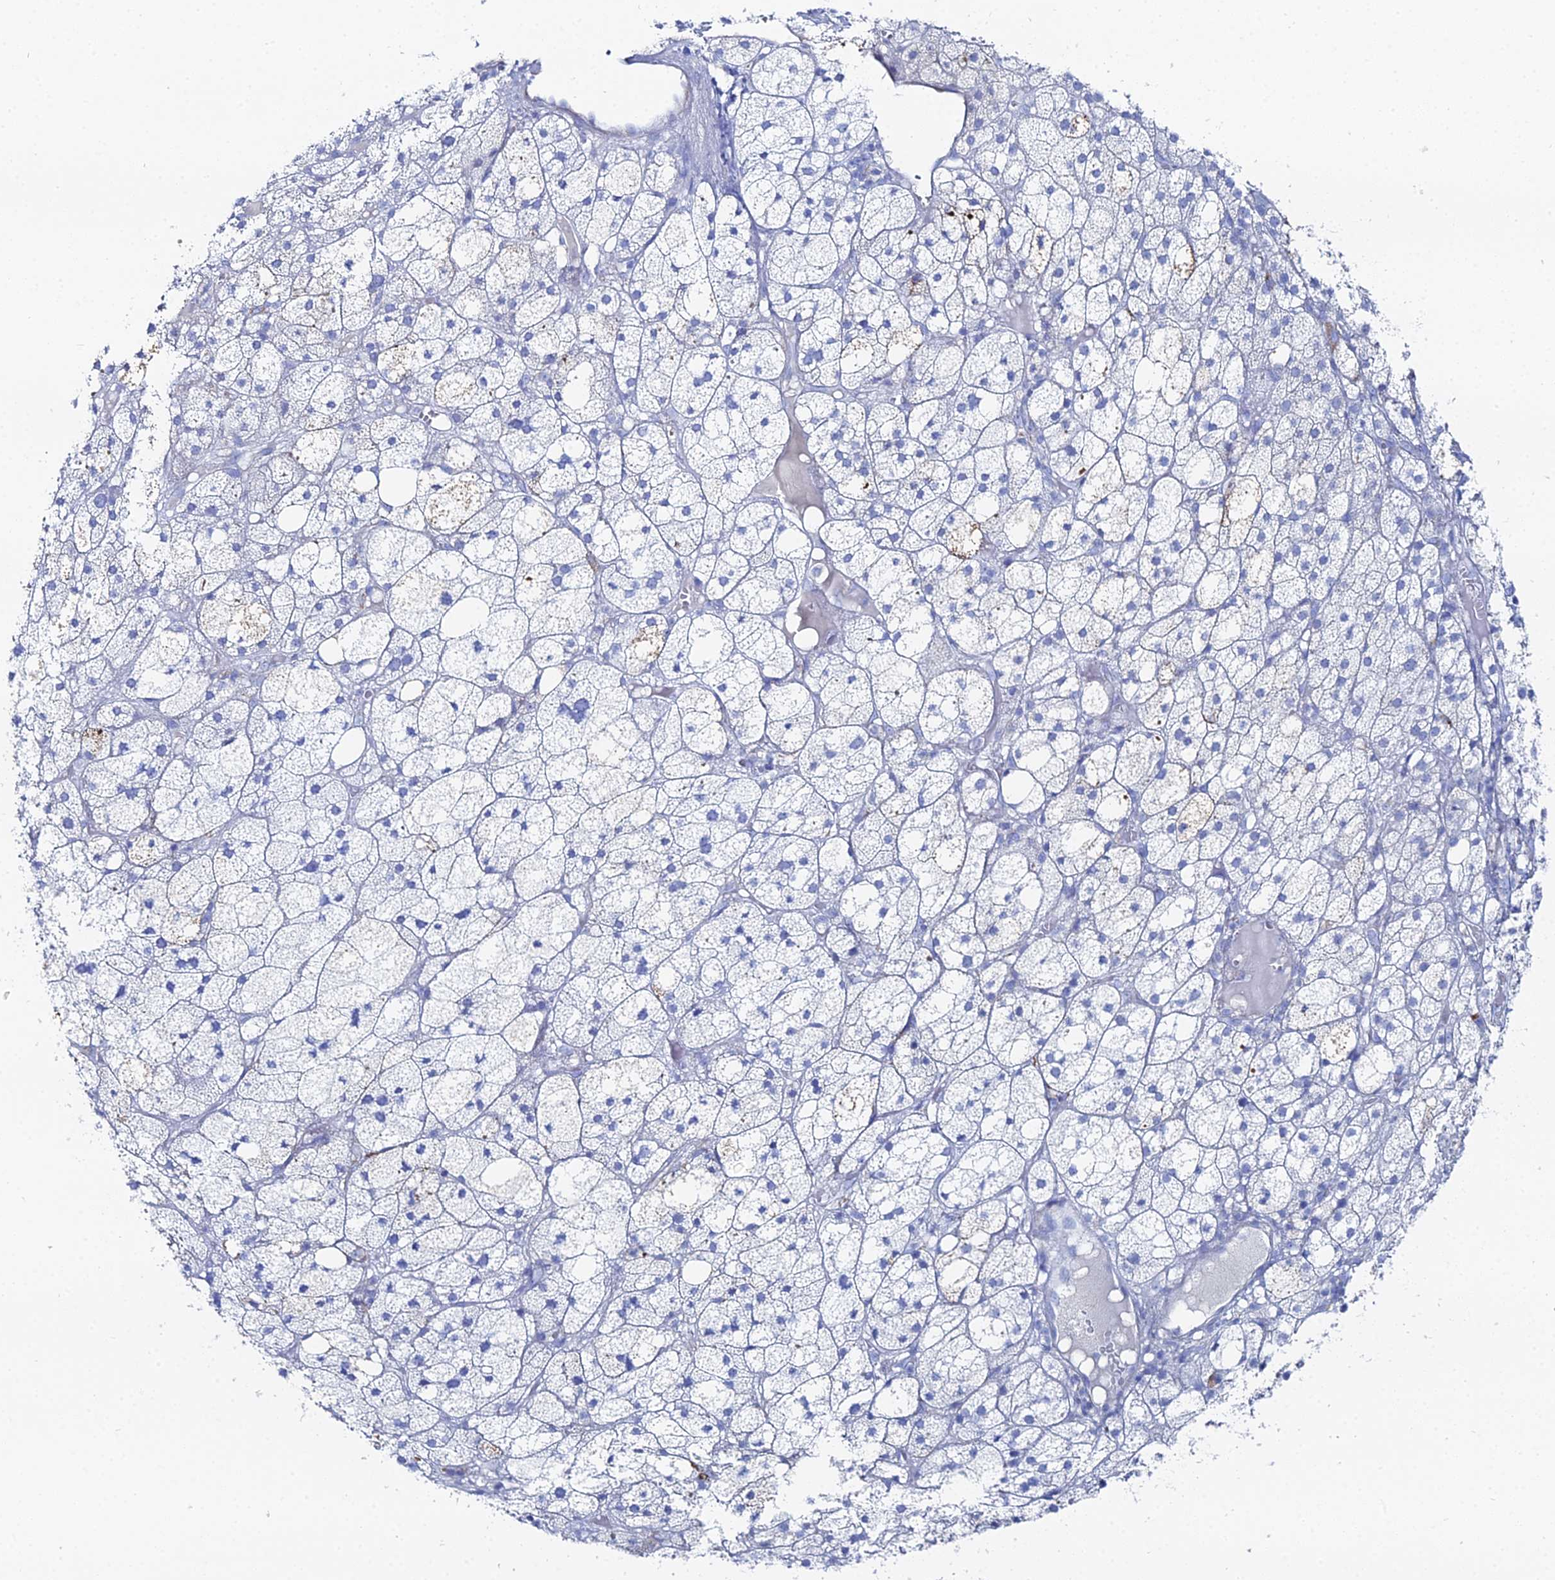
{"staining": {"intensity": "negative", "quantity": "none", "location": "none"}, "tissue": "adrenal gland", "cell_type": "Glandular cells", "image_type": "normal", "snomed": [{"axis": "morphology", "description": "Normal tissue, NOS"}, {"axis": "topography", "description": "Adrenal gland"}], "caption": "Unremarkable adrenal gland was stained to show a protein in brown. There is no significant positivity in glandular cells. (DAB (3,3'-diaminobenzidine) immunohistochemistry (IHC) visualized using brightfield microscopy, high magnification).", "gene": "DHX34", "patient": {"sex": "female", "age": 61}}